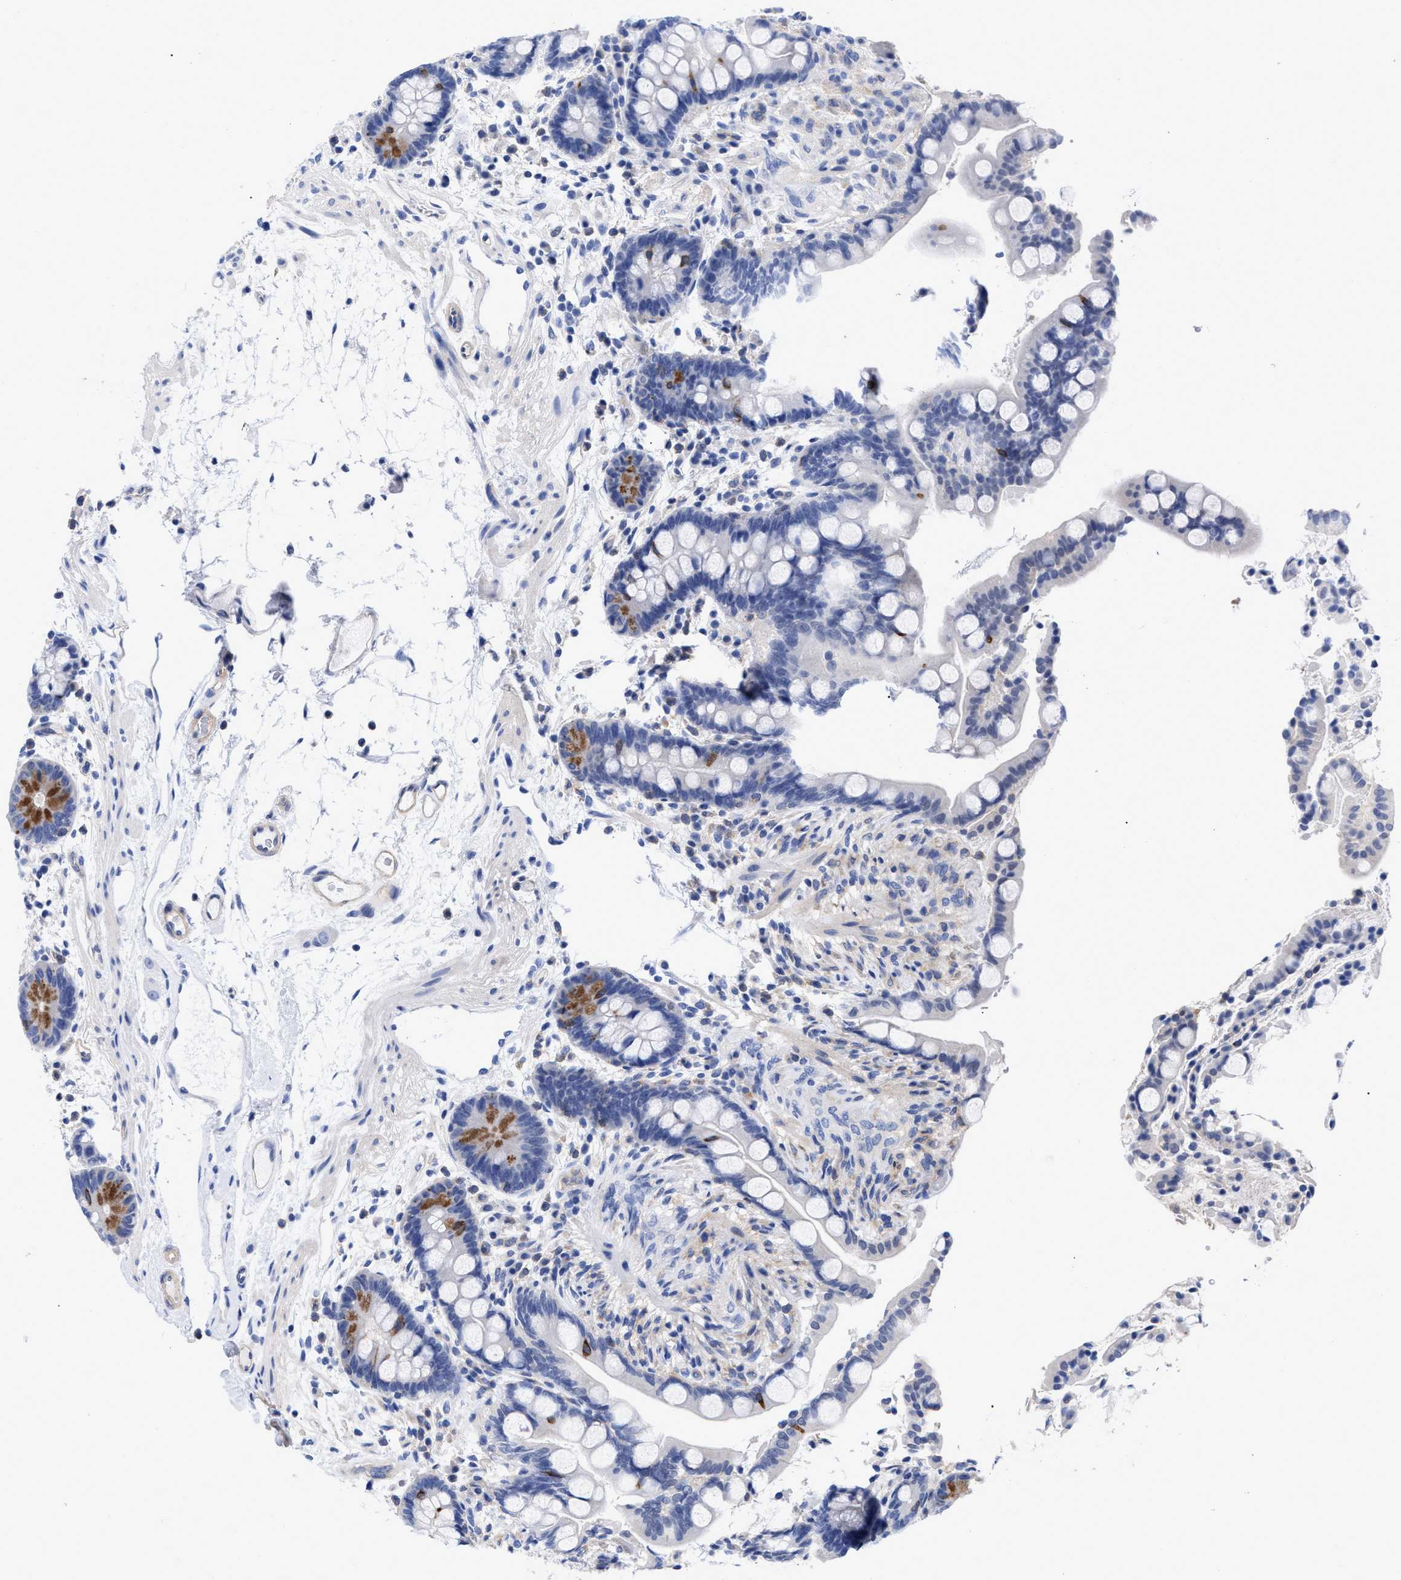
{"staining": {"intensity": "negative", "quantity": "none", "location": "none"}, "tissue": "colon", "cell_type": "Endothelial cells", "image_type": "normal", "snomed": [{"axis": "morphology", "description": "Normal tissue, NOS"}, {"axis": "topography", "description": "Colon"}], "caption": "High magnification brightfield microscopy of normal colon stained with DAB (3,3'-diaminobenzidine) (brown) and counterstained with hematoxylin (blue): endothelial cells show no significant expression.", "gene": "IRAG2", "patient": {"sex": "male", "age": 73}}